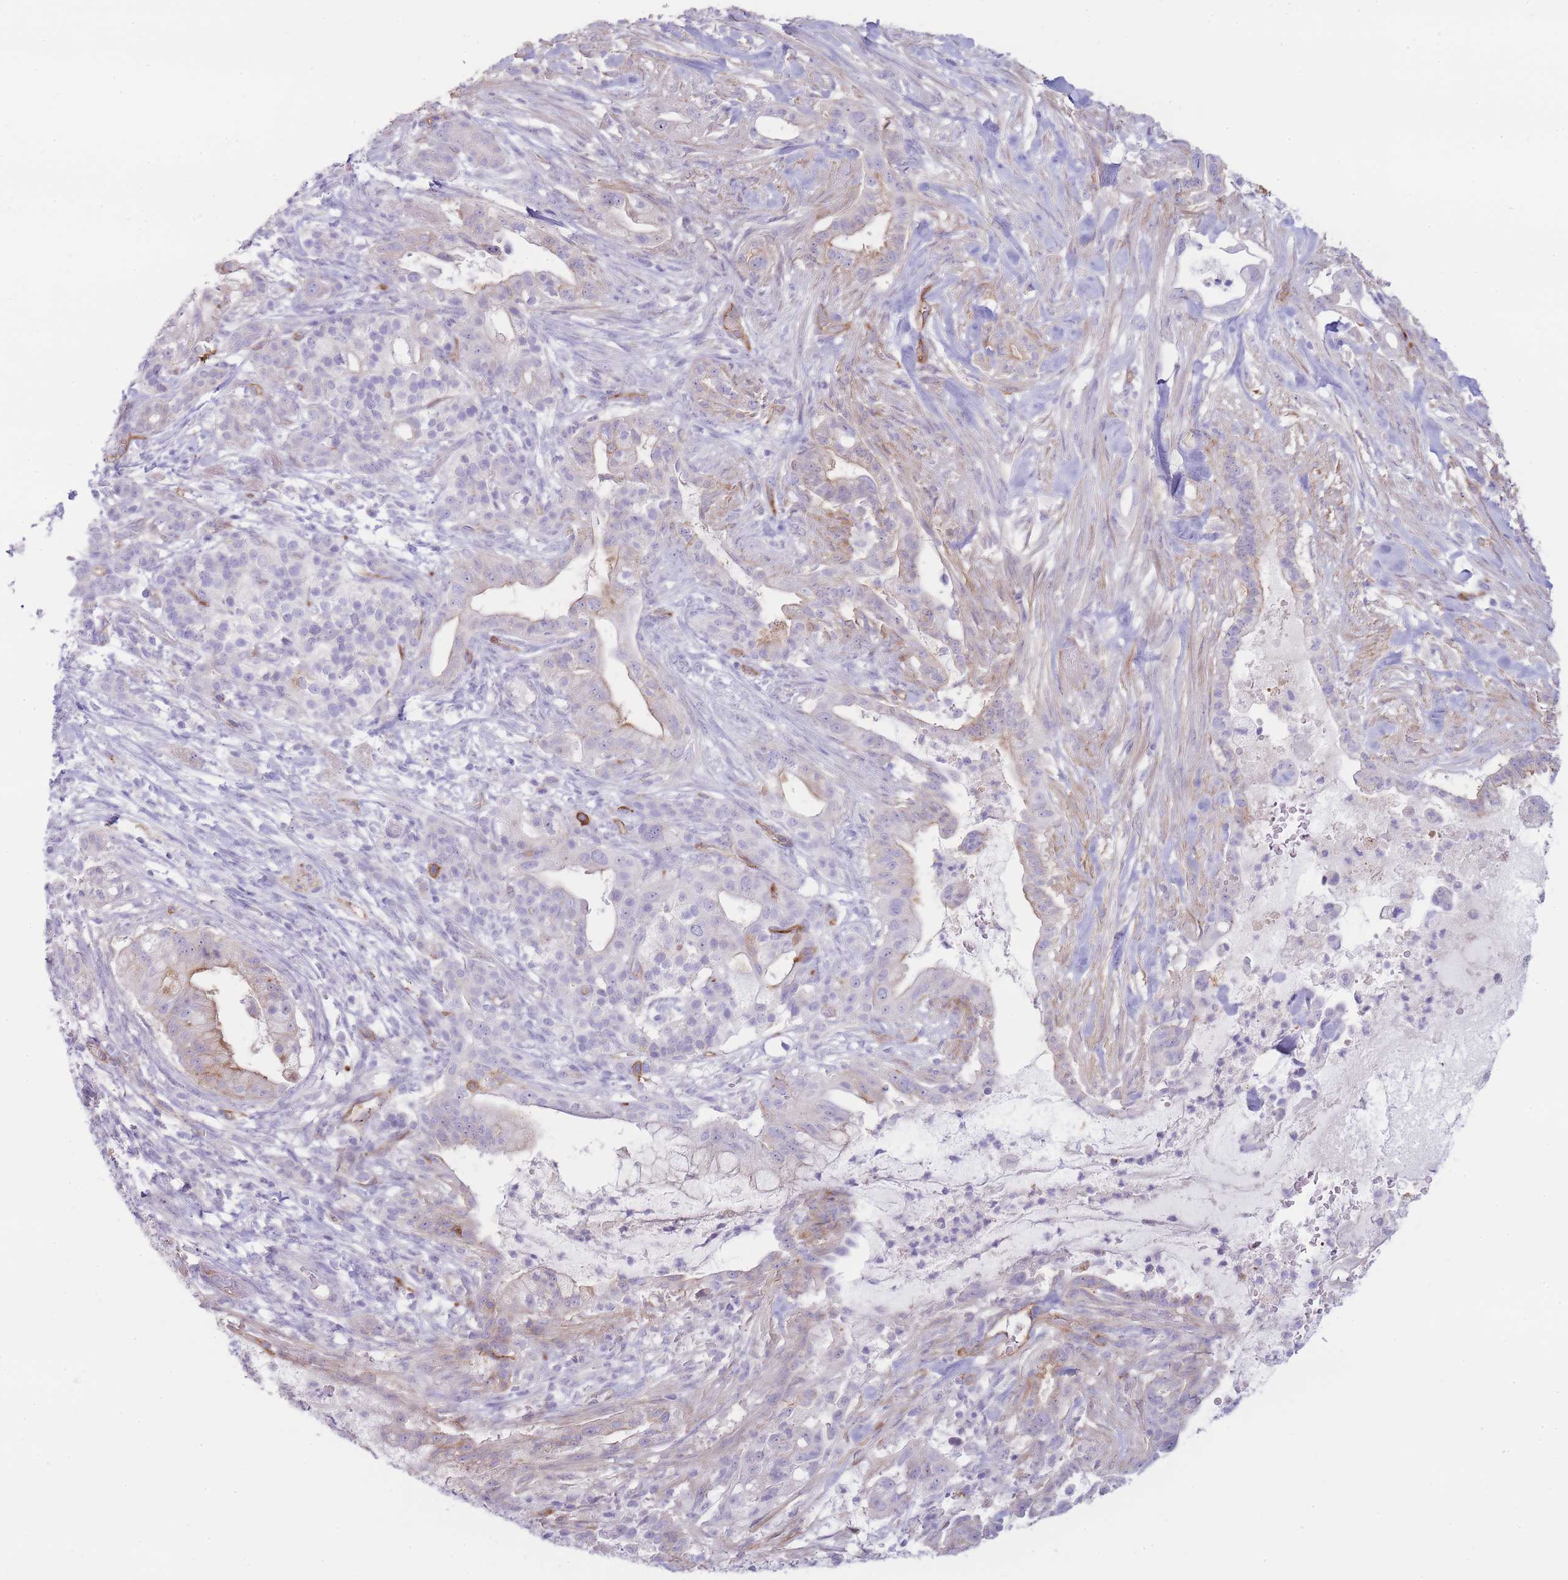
{"staining": {"intensity": "moderate", "quantity": "<25%", "location": "cytoplasmic/membranous"}, "tissue": "pancreatic cancer", "cell_type": "Tumor cells", "image_type": "cancer", "snomed": [{"axis": "morphology", "description": "Adenocarcinoma, NOS"}, {"axis": "topography", "description": "Pancreas"}], "caption": "IHC photomicrograph of neoplastic tissue: pancreatic cancer stained using immunohistochemistry (IHC) shows low levels of moderate protein expression localized specifically in the cytoplasmic/membranous of tumor cells, appearing as a cytoplasmic/membranous brown color.", "gene": "UTP14A", "patient": {"sex": "male", "age": 44}}